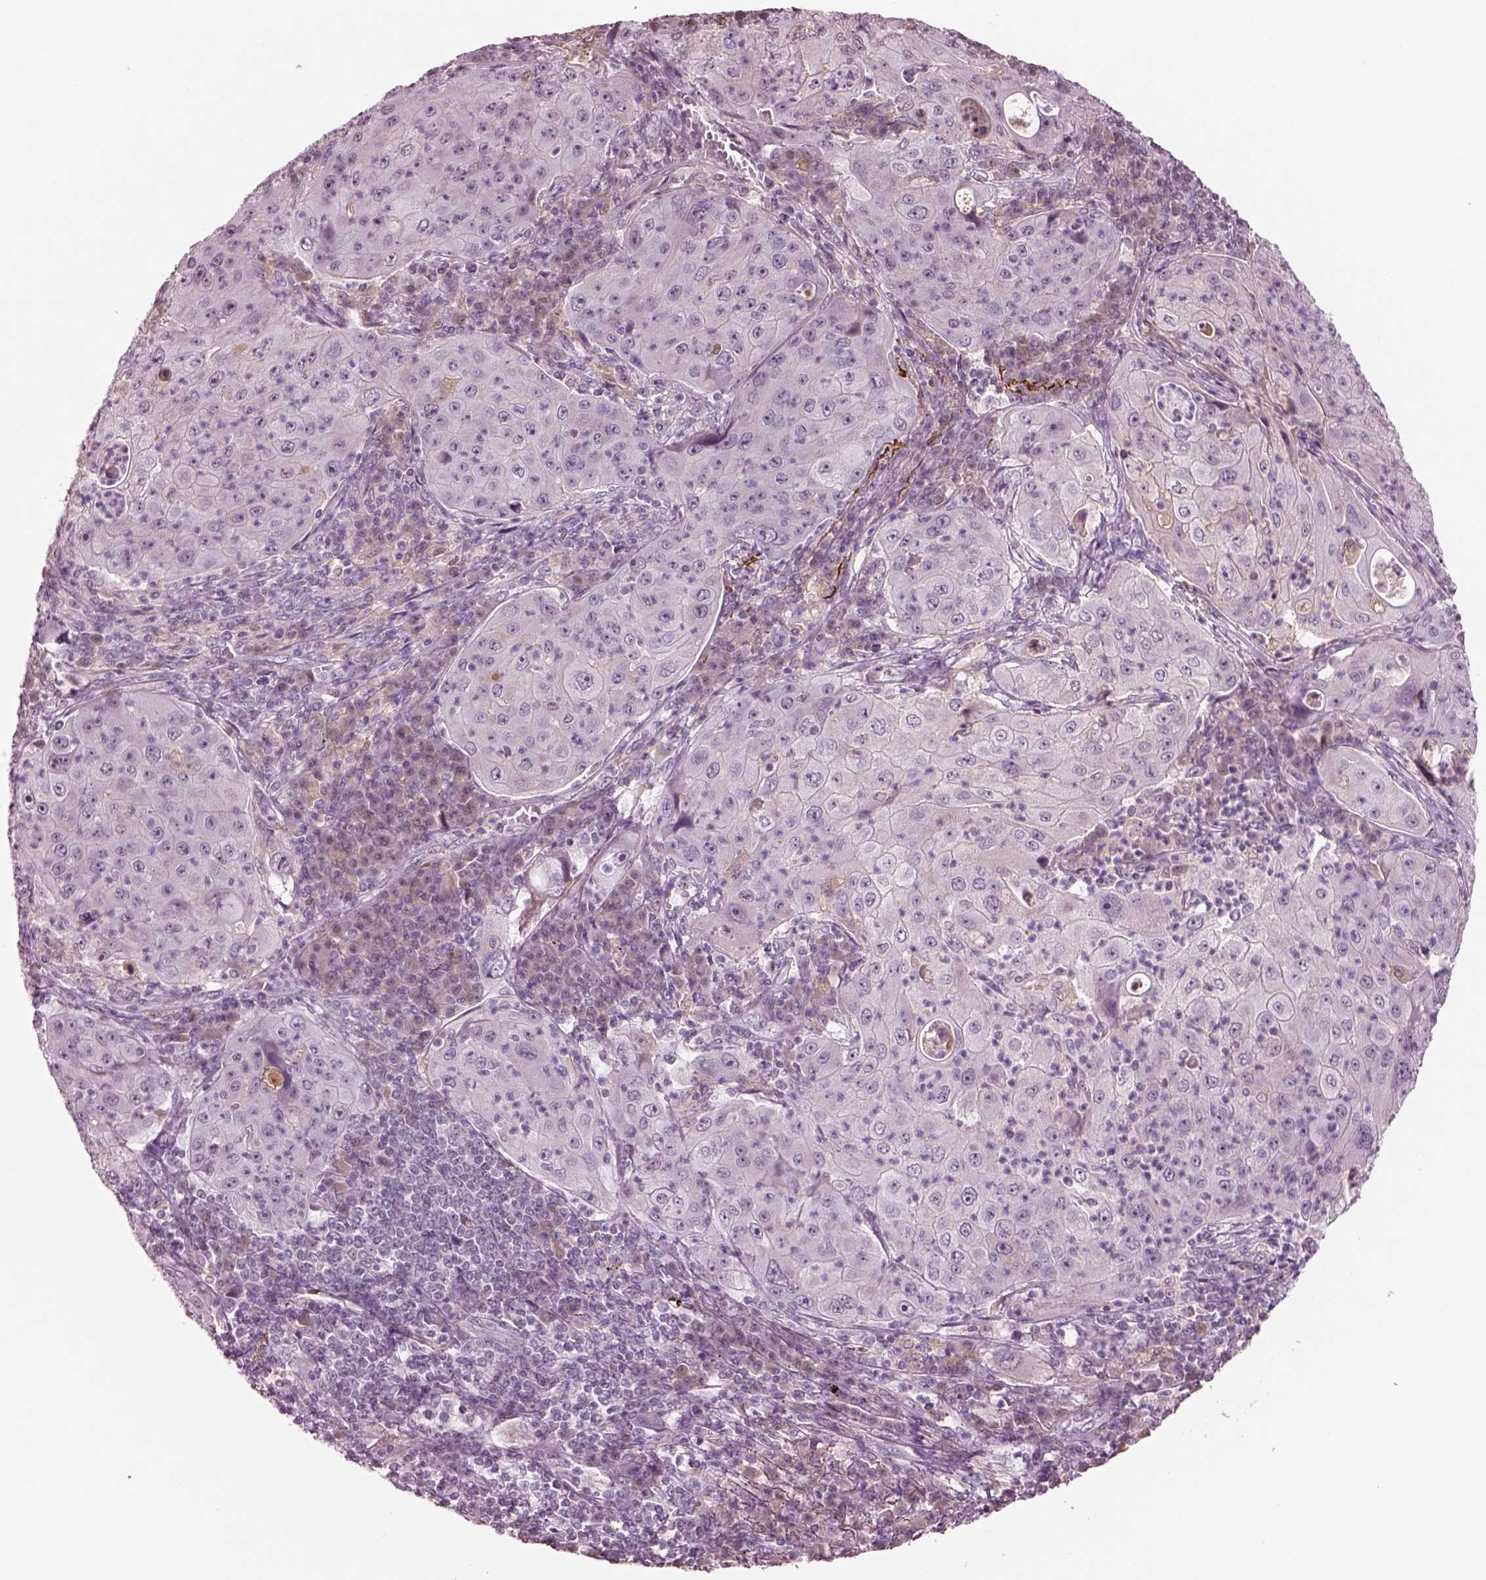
{"staining": {"intensity": "negative", "quantity": "none", "location": "none"}, "tissue": "lung cancer", "cell_type": "Tumor cells", "image_type": "cancer", "snomed": [{"axis": "morphology", "description": "Squamous cell carcinoma, NOS"}, {"axis": "topography", "description": "Lung"}], "caption": "Tumor cells show no significant protein positivity in squamous cell carcinoma (lung).", "gene": "SEPHS1", "patient": {"sex": "female", "age": 59}}